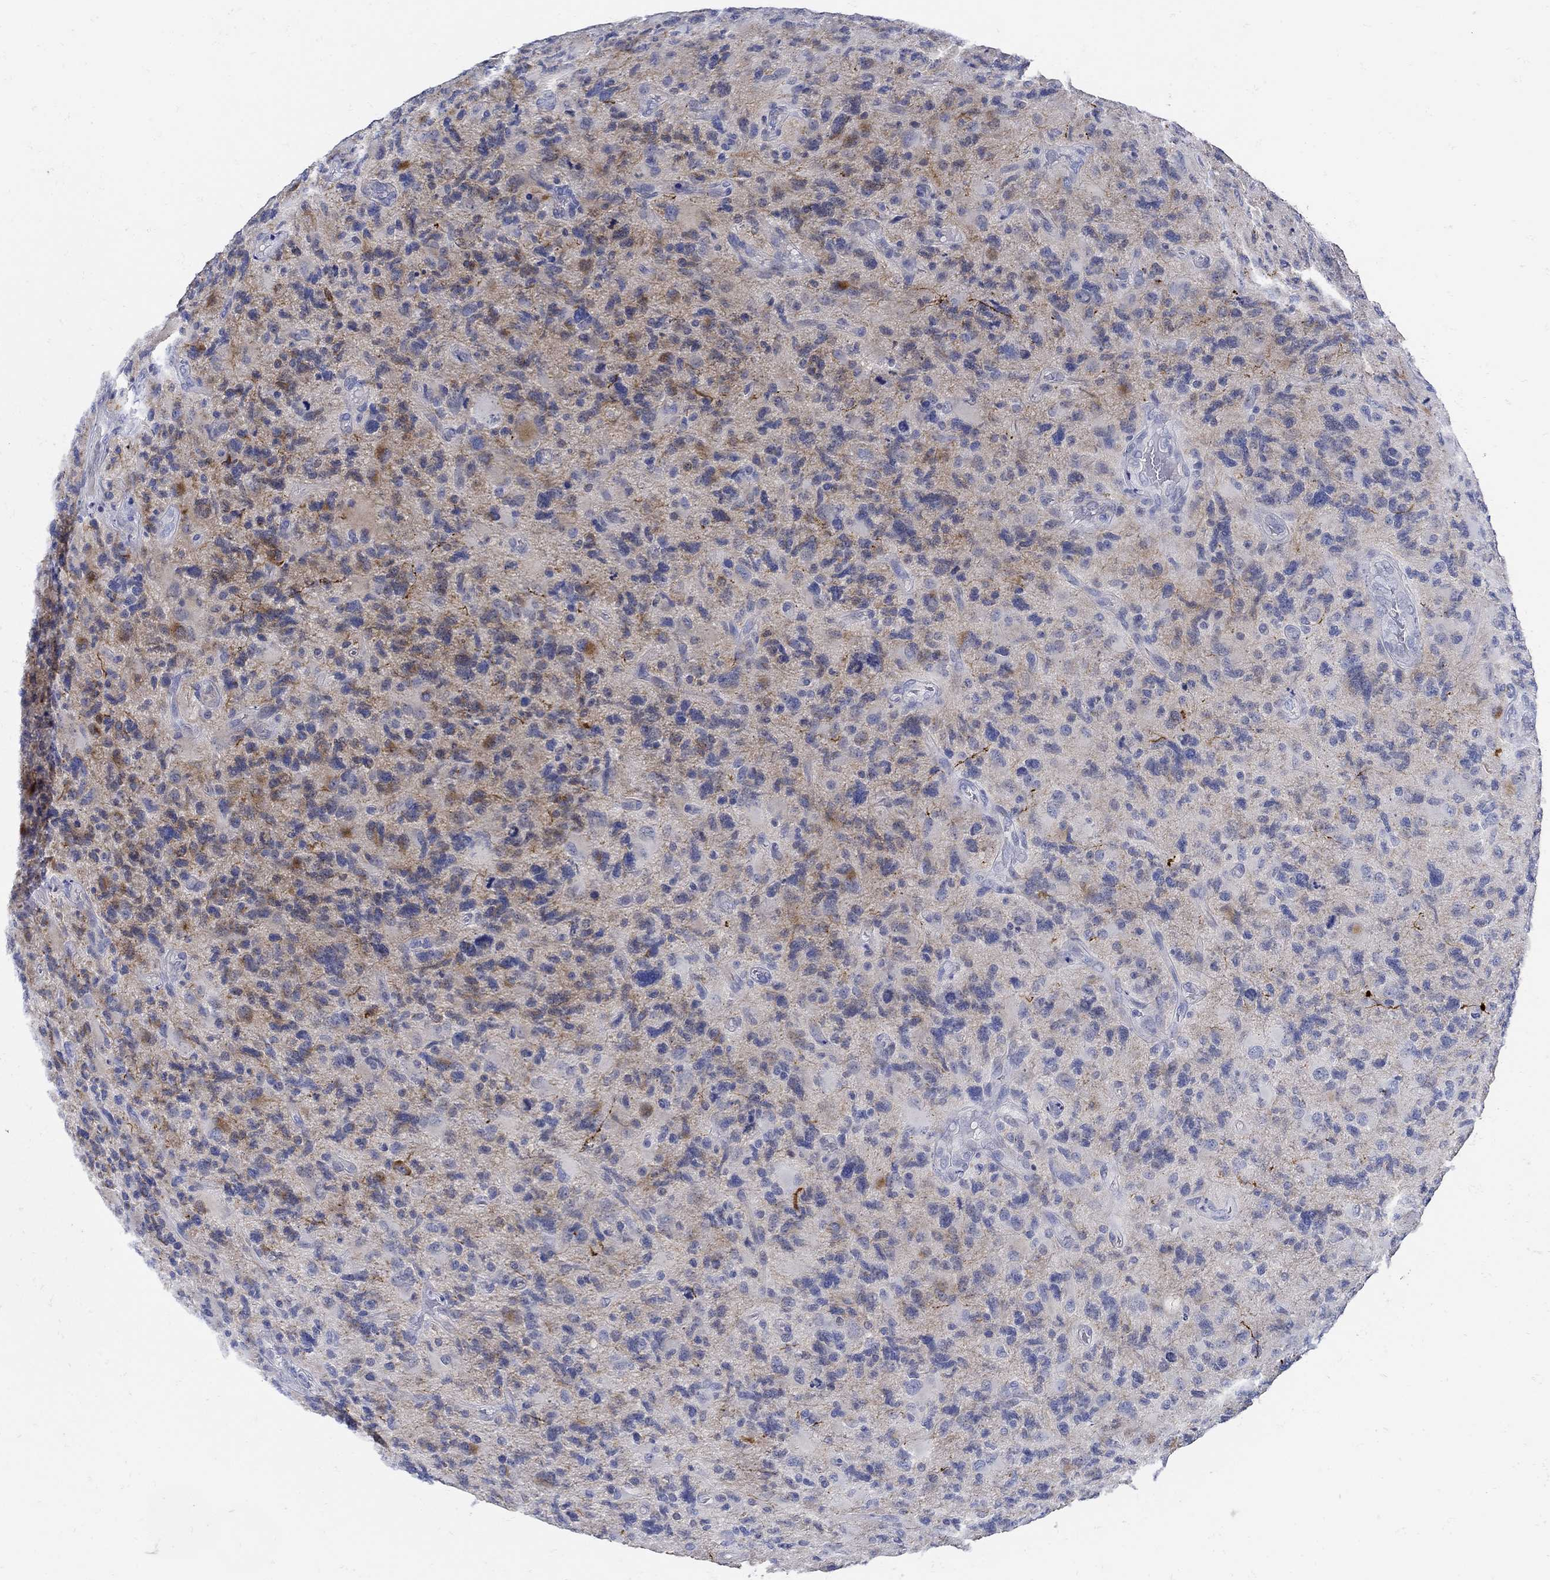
{"staining": {"intensity": "moderate", "quantity": "<25%", "location": "cytoplasmic/membranous"}, "tissue": "glioma", "cell_type": "Tumor cells", "image_type": "cancer", "snomed": [{"axis": "morphology", "description": "Glioma, malignant, High grade"}, {"axis": "topography", "description": "Cerebral cortex"}], "caption": "Tumor cells demonstrate moderate cytoplasmic/membranous staining in about <25% of cells in high-grade glioma (malignant).", "gene": "NOS1", "patient": {"sex": "male", "age": 70}}